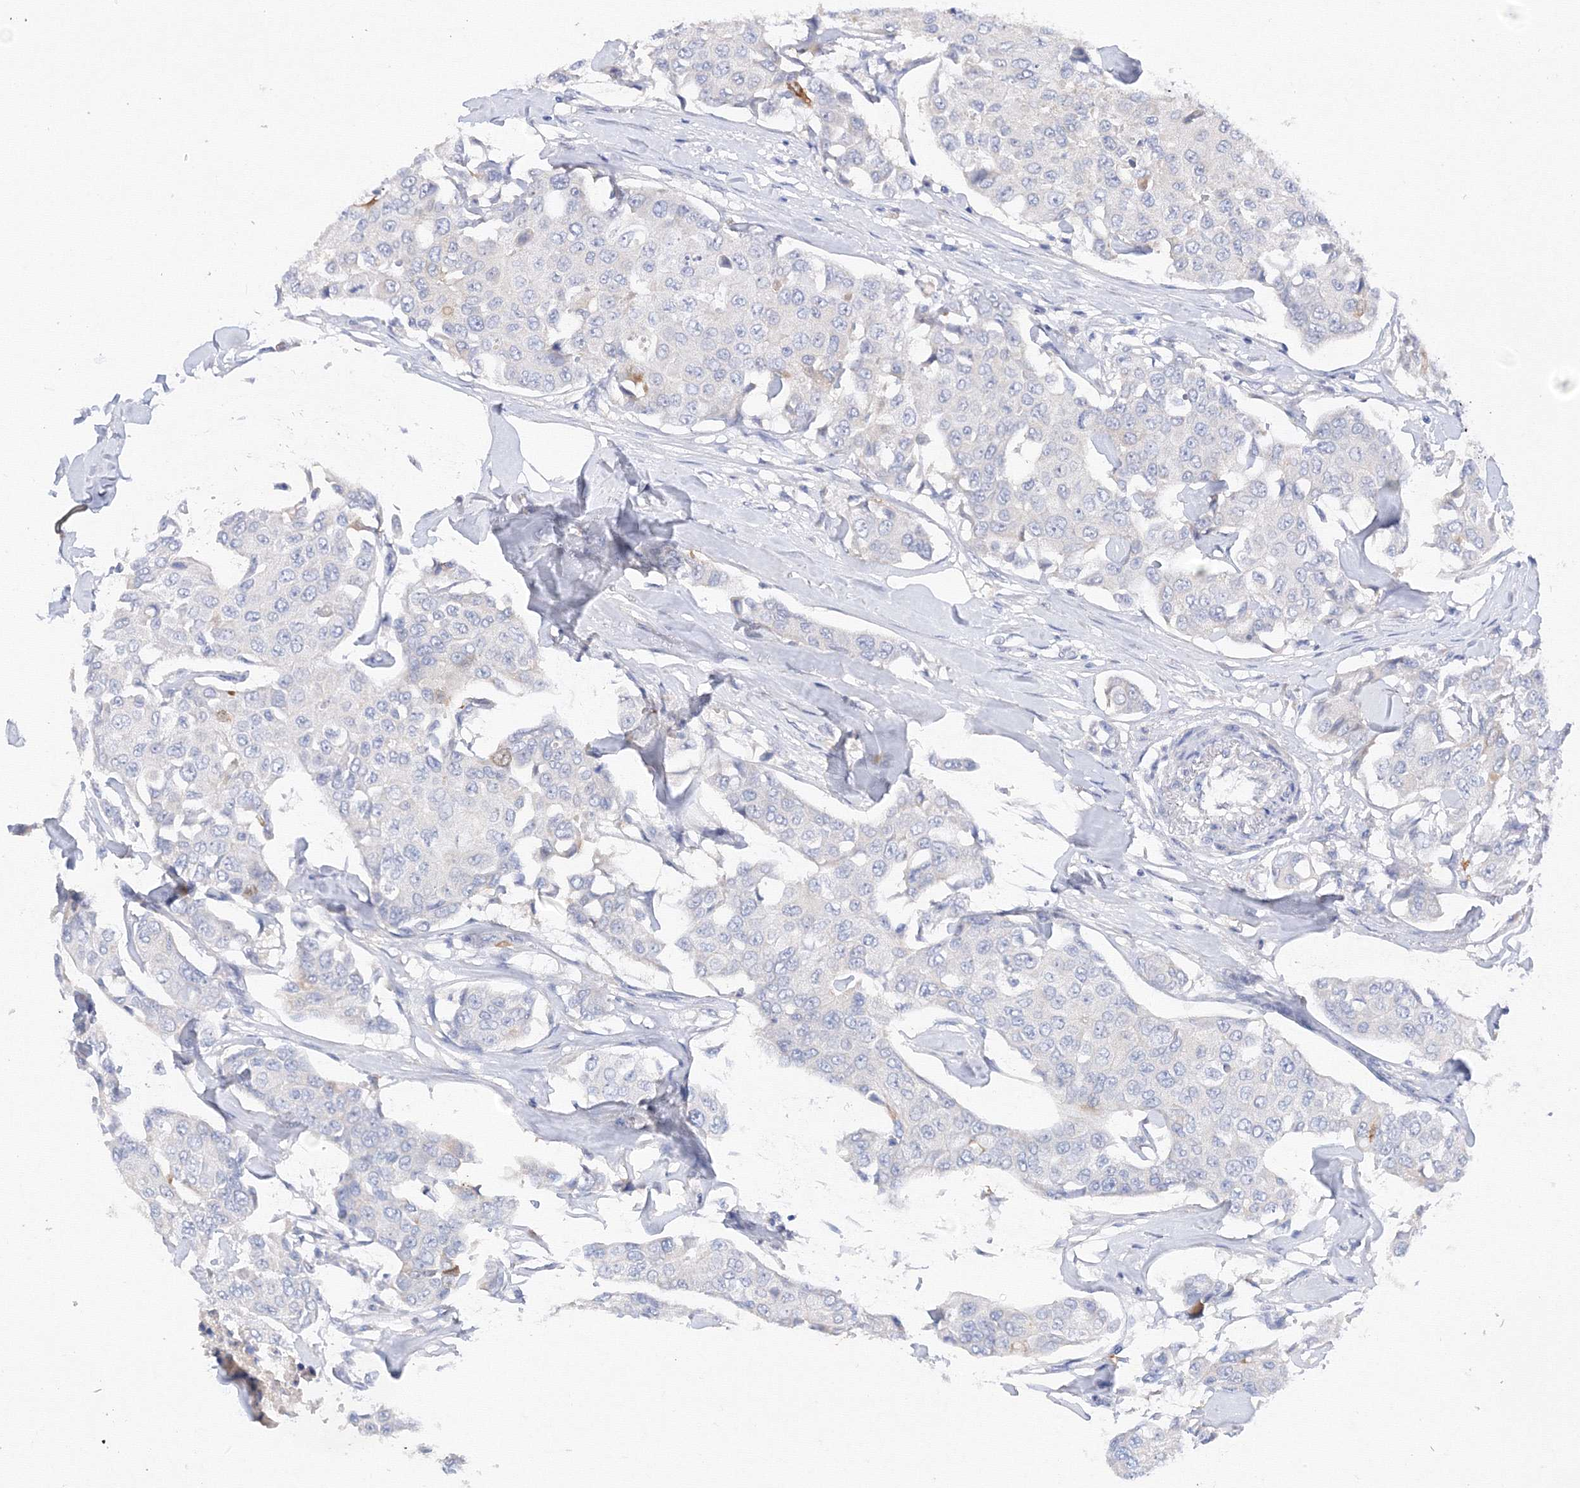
{"staining": {"intensity": "negative", "quantity": "none", "location": "none"}, "tissue": "breast cancer", "cell_type": "Tumor cells", "image_type": "cancer", "snomed": [{"axis": "morphology", "description": "Duct carcinoma"}, {"axis": "topography", "description": "Breast"}], "caption": "Image shows no protein expression in tumor cells of breast infiltrating ductal carcinoma tissue.", "gene": "TAMM41", "patient": {"sex": "female", "age": 80}}